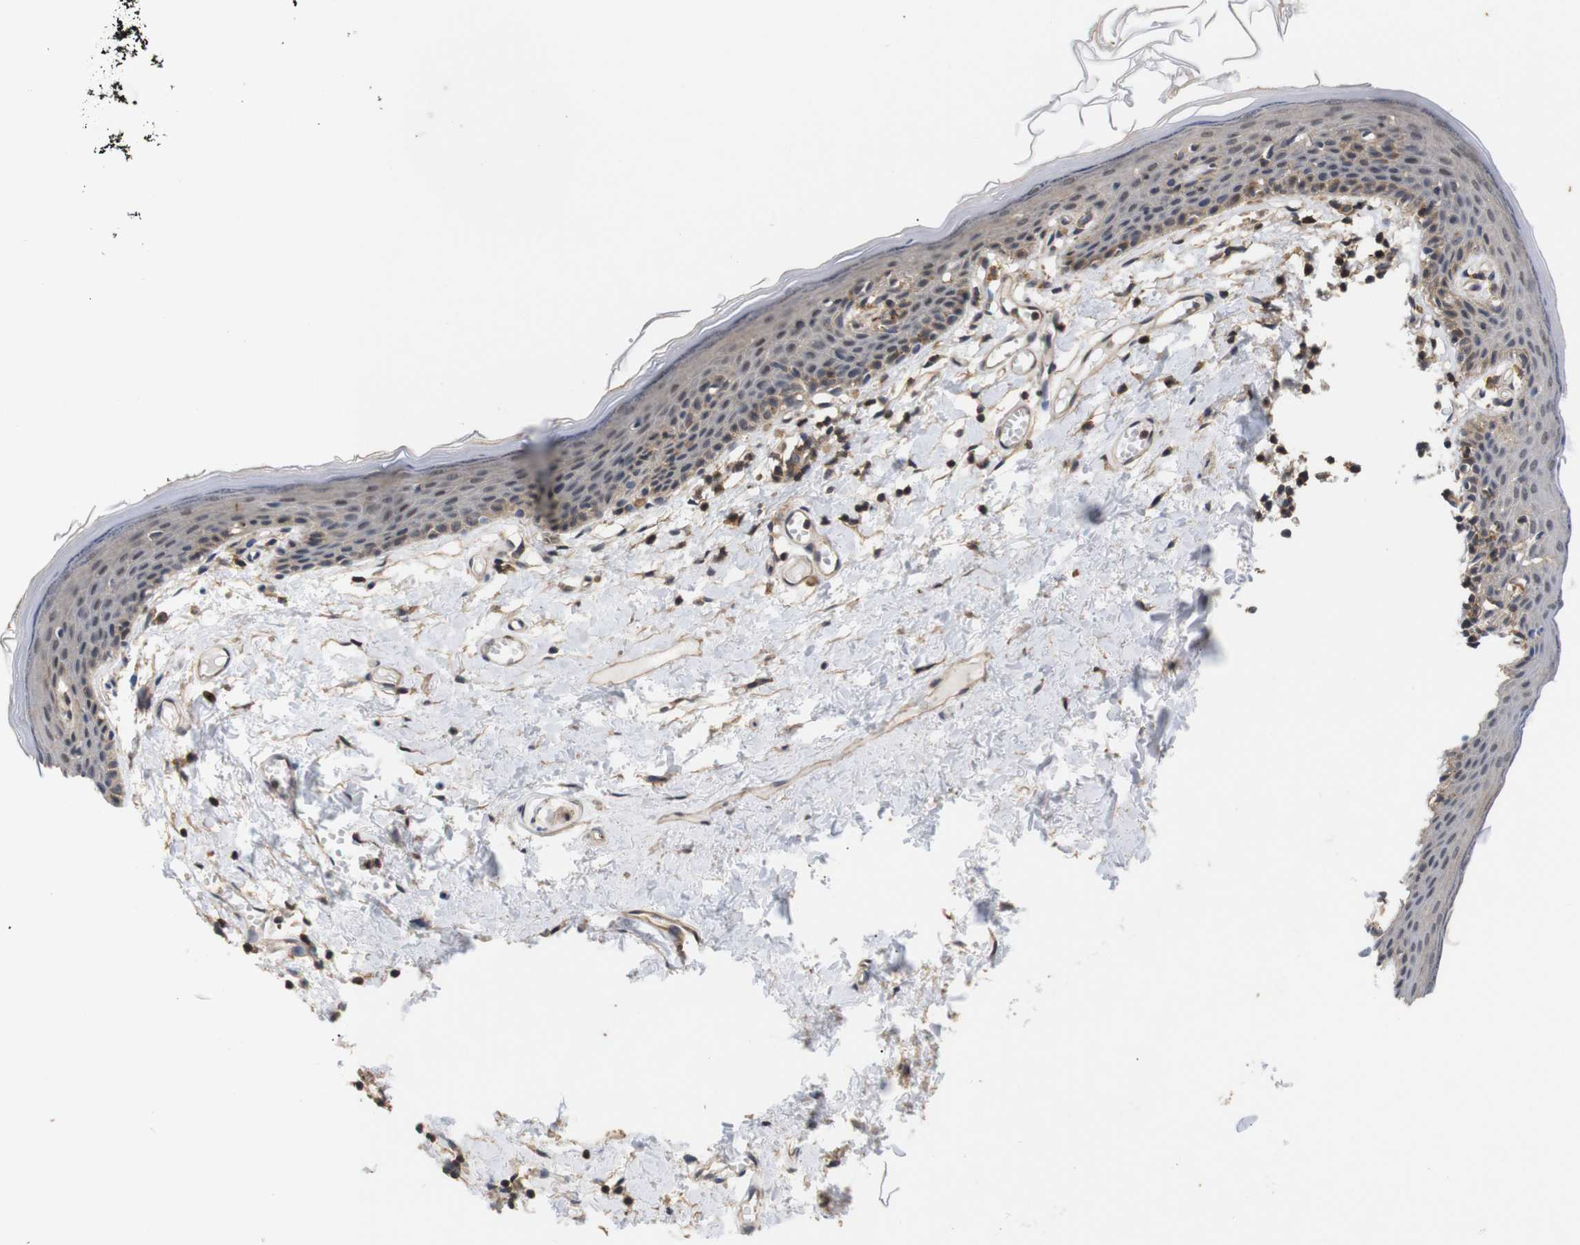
{"staining": {"intensity": "weak", "quantity": "<25%", "location": "cytoplasmic/membranous"}, "tissue": "skin", "cell_type": "Epidermal cells", "image_type": "normal", "snomed": [{"axis": "morphology", "description": "Normal tissue, NOS"}, {"axis": "topography", "description": "Vulva"}], "caption": "DAB (3,3'-diaminobenzidine) immunohistochemical staining of benign human skin displays no significant staining in epidermal cells.", "gene": "BRWD3", "patient": {"sex": "female", "age": 54}}